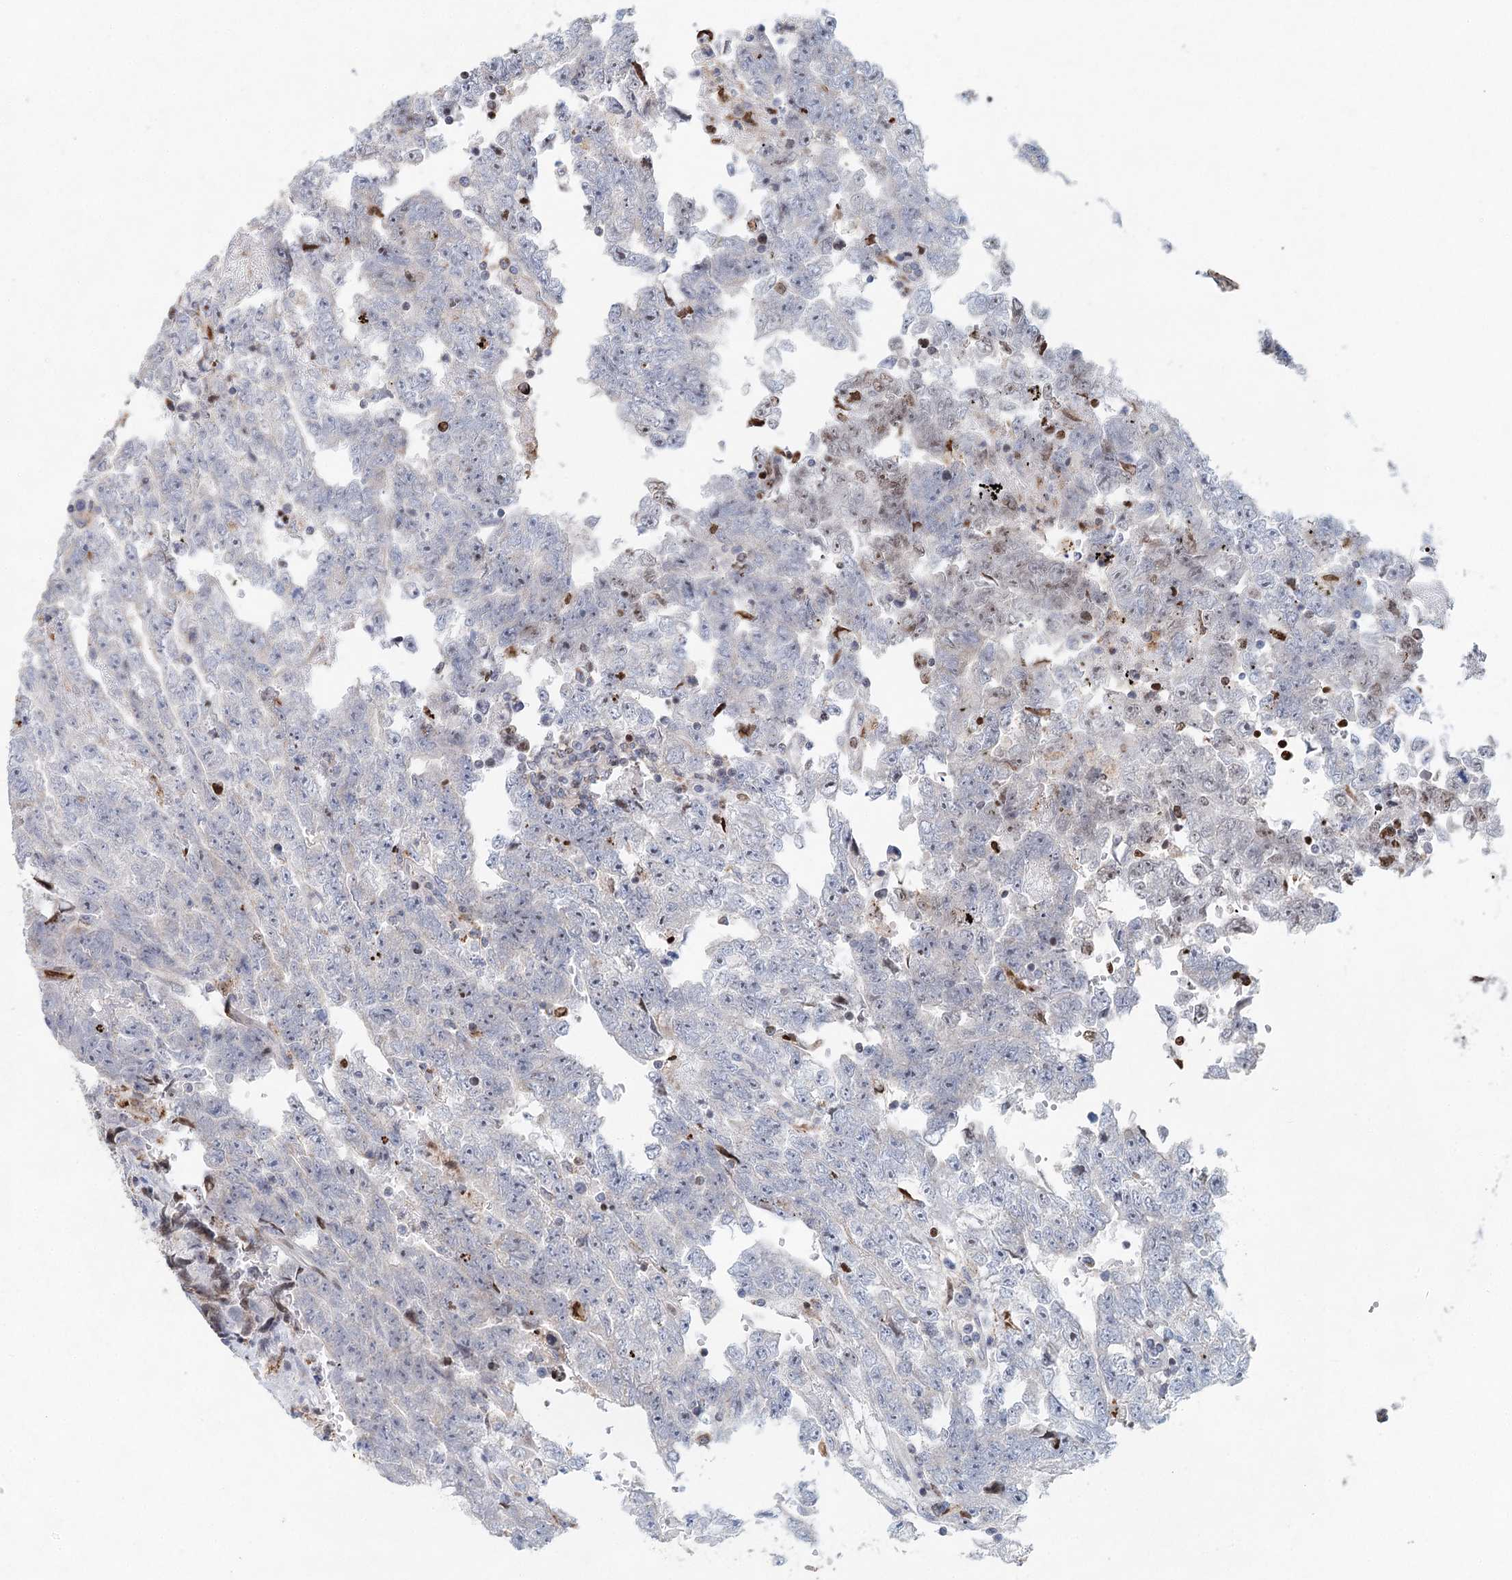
{"staining": {"intensity": "moderate", "quantity": "<25%", "location": "nuclear"}, "tissue": "testis cancer", "cell_type": "Tumor cells", "image_type": "cancer", "snomed": [{"axis": "morphology", "description": "Carcinoma, Embryonal, NOS"}, {"axis": "topography", "description": "Testis"}], "caption": "A brown stain labels moderate nuclear staining of a protein in testis embryonal carcinoma tumor cells.", "gene": "XPO6", "patient": {"sex": "male", "age": 25}}